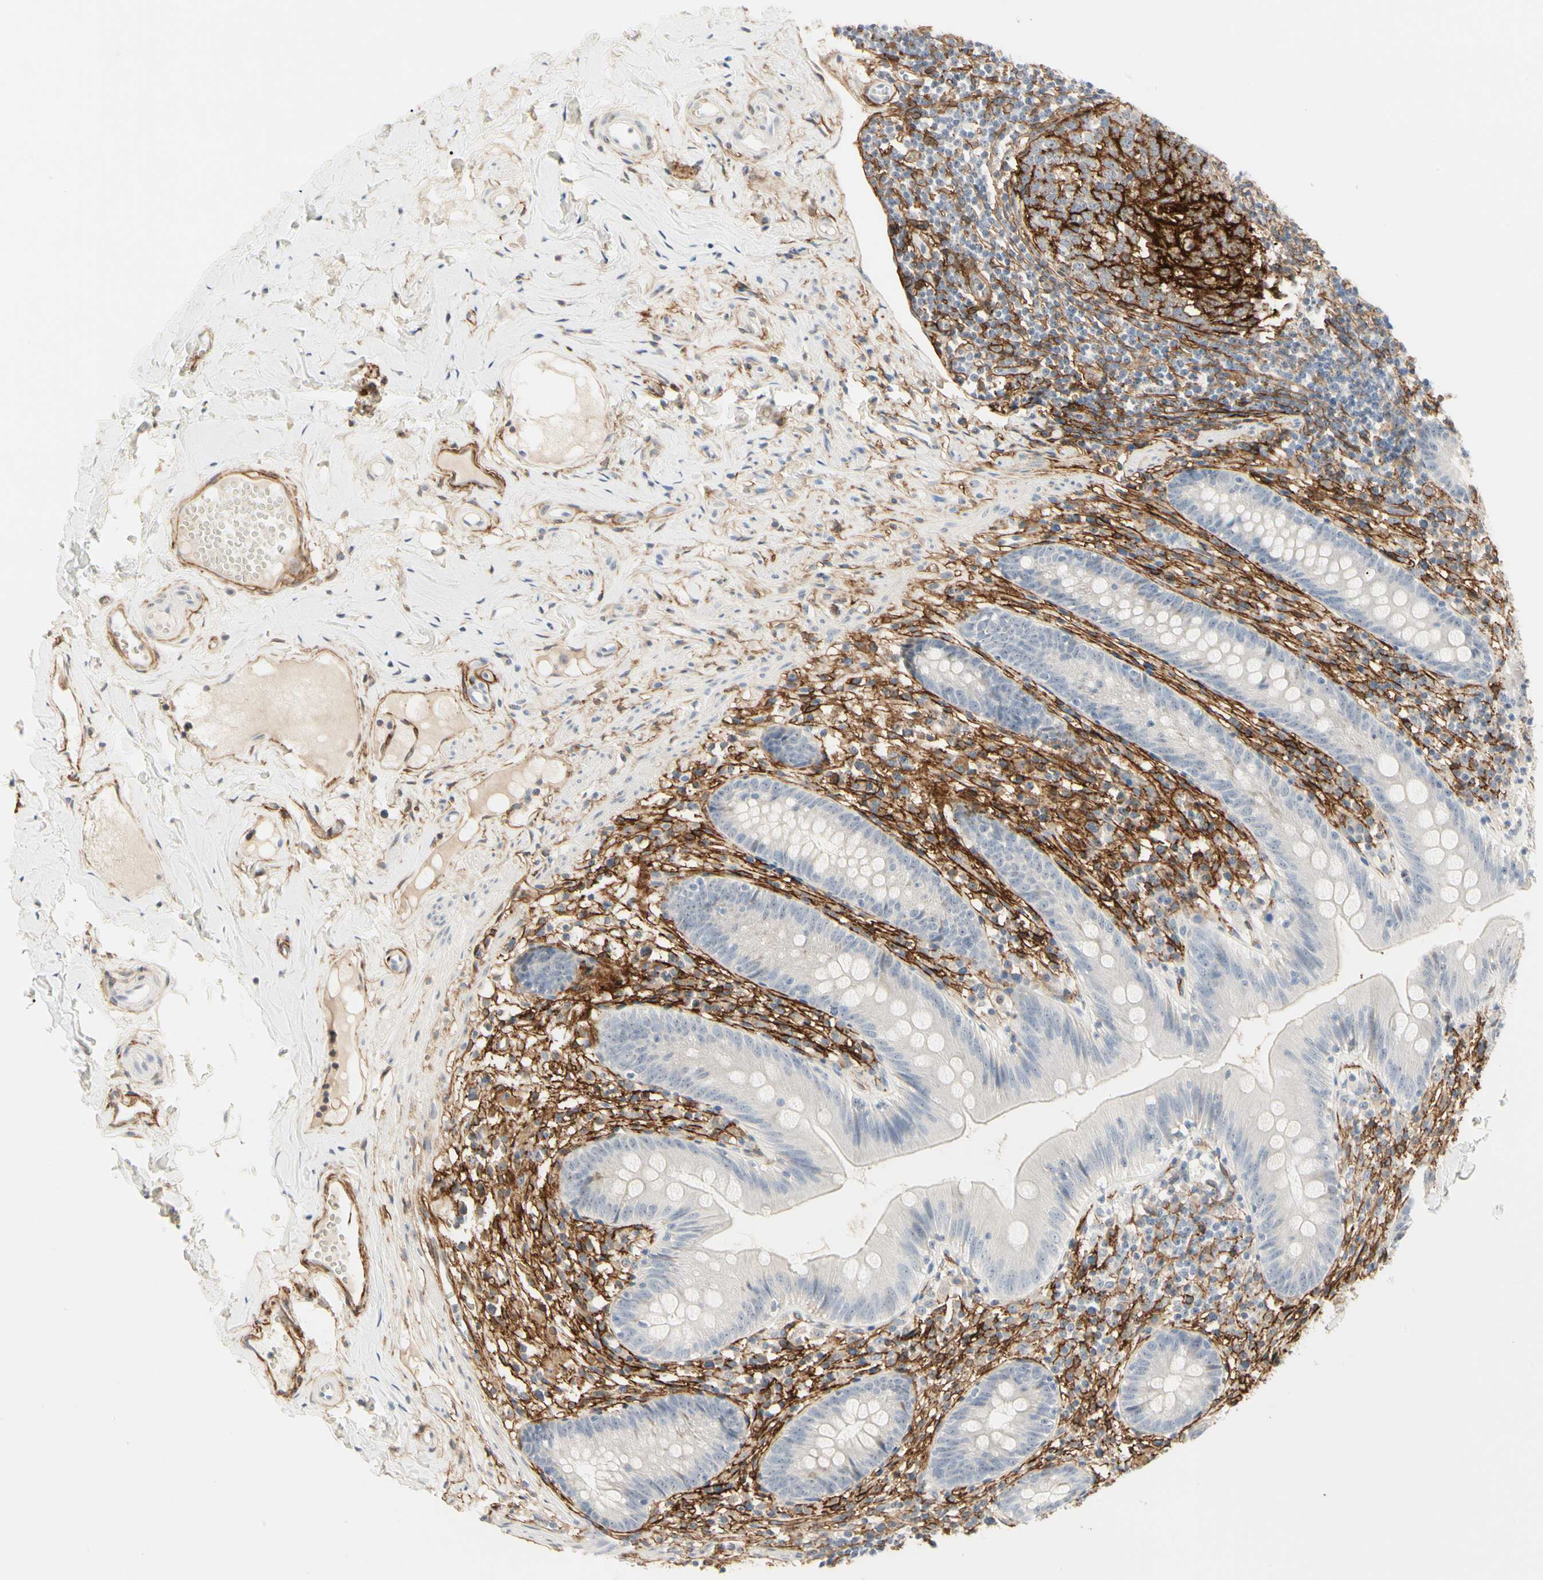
{"staining": {"intensity": "negative", "quantity": "none", "location": "none"}, "tissue": "appendix", "cell_type": "Glandular cells", "image_type": "normal", "snomed": [{"axis": "morphology", "description": "Normal tissue, NOS"}, {"axis": "topography", "description": "Appendix"}], "caption": "This histopathology image is of normal appendix stained with immunohistochemistry to label a protein in brown with the nuclei are counter-stained blue. There is no expression in glandular cells. (Stains: DAB immunohistochemistry with hematoxylin counter stain, Microscopy: brightfield microscopy at high magnification).", "gene": "GGT5", "patient": {"sex": "male", "age": 52}}